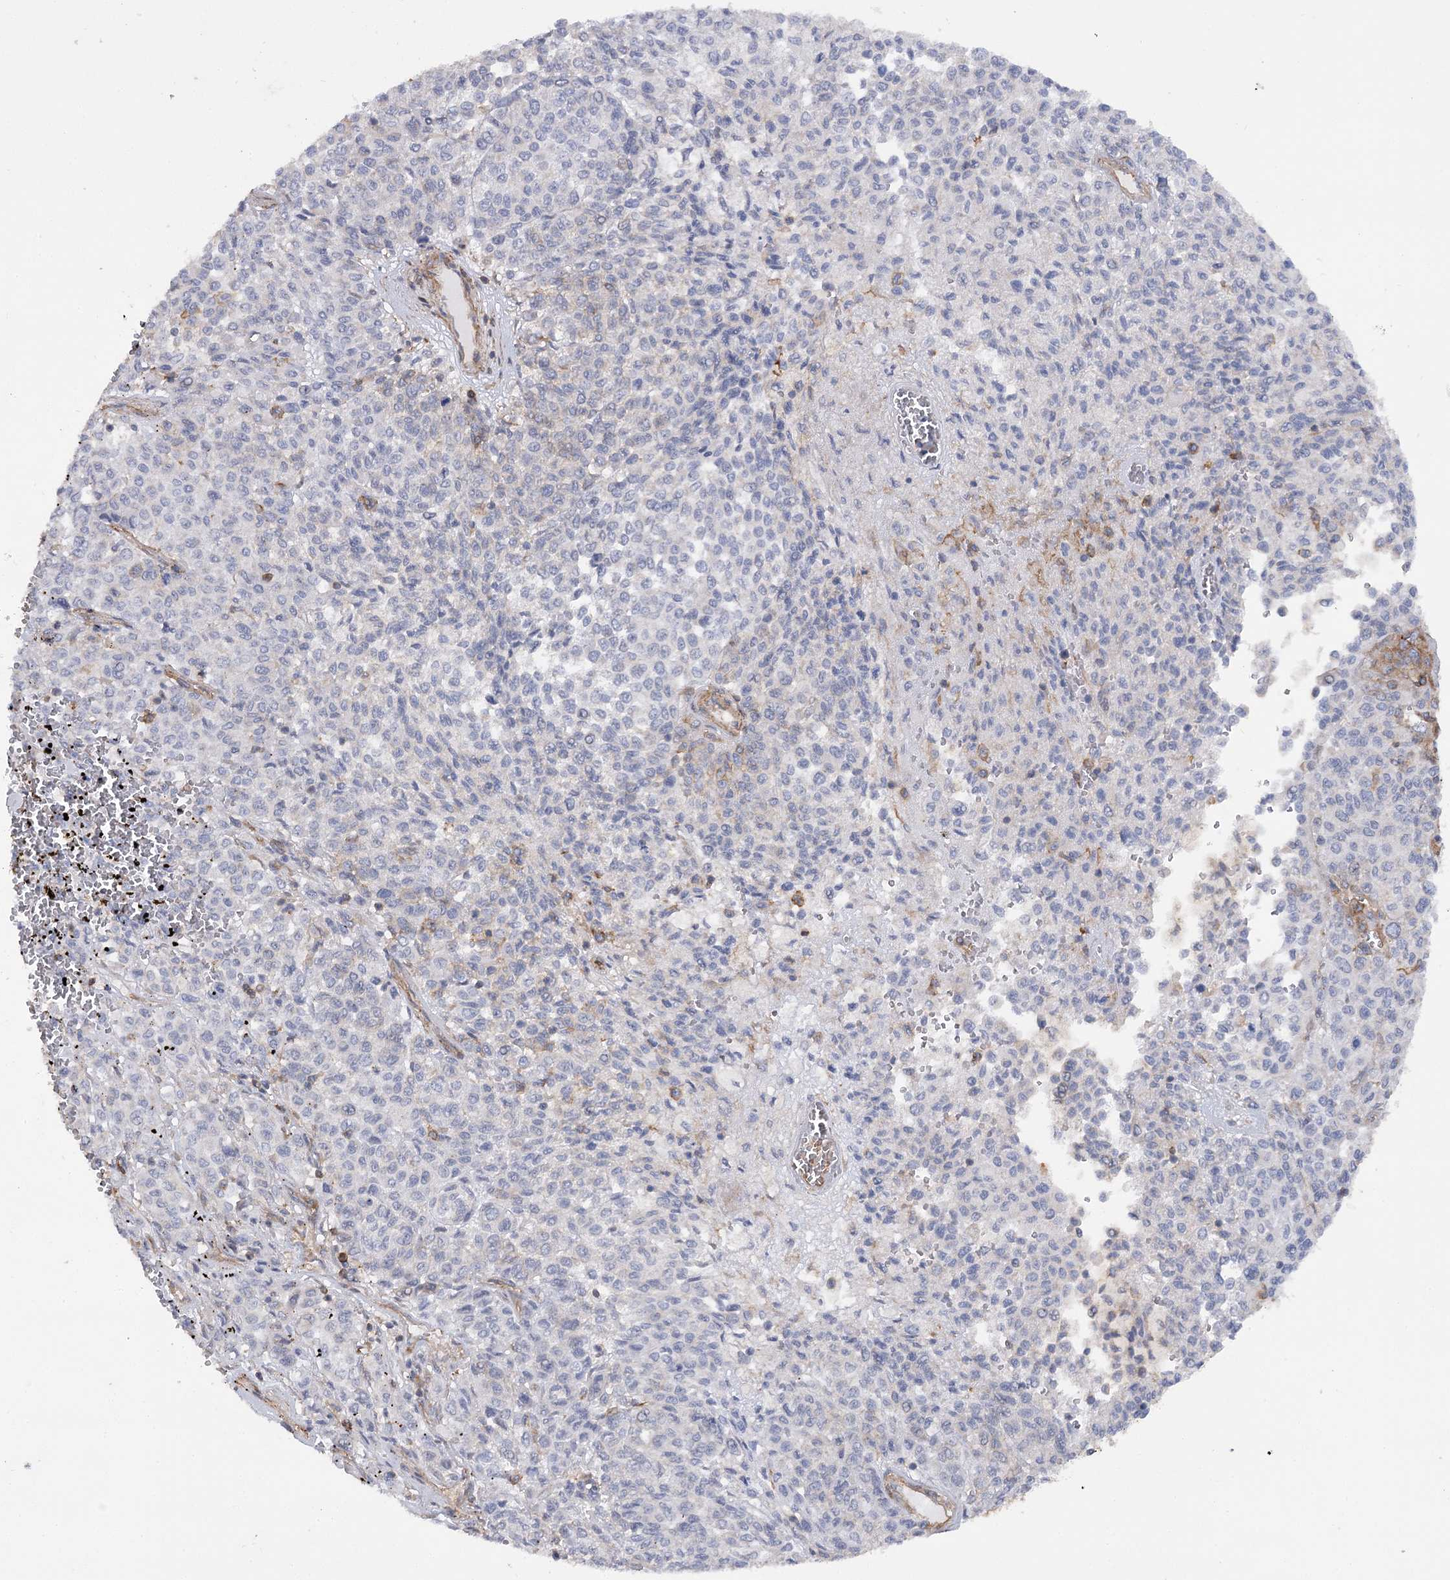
{"staining": {"intensity": "negative", "quantity": "none", "location": "none"}, "tissue": "melanoma", "cell_type": "Tumor cells", "image_type": "cancer", "snomed": [{"axis": "morphology", "description": "Malignant melanoma, Metastatic site"}, {"axis": "topography", "description": "Pancreas"}], "caption": "IHC histopathology image of neoplastic tissue: malignant melanoma (metastatic site) stained with DAB (3,3'-diaminobenzidine) reveals no significant protein expression in tumor cells.", "gene": "SYNPO2", "patient": {"sex": "female", "age": 30}}